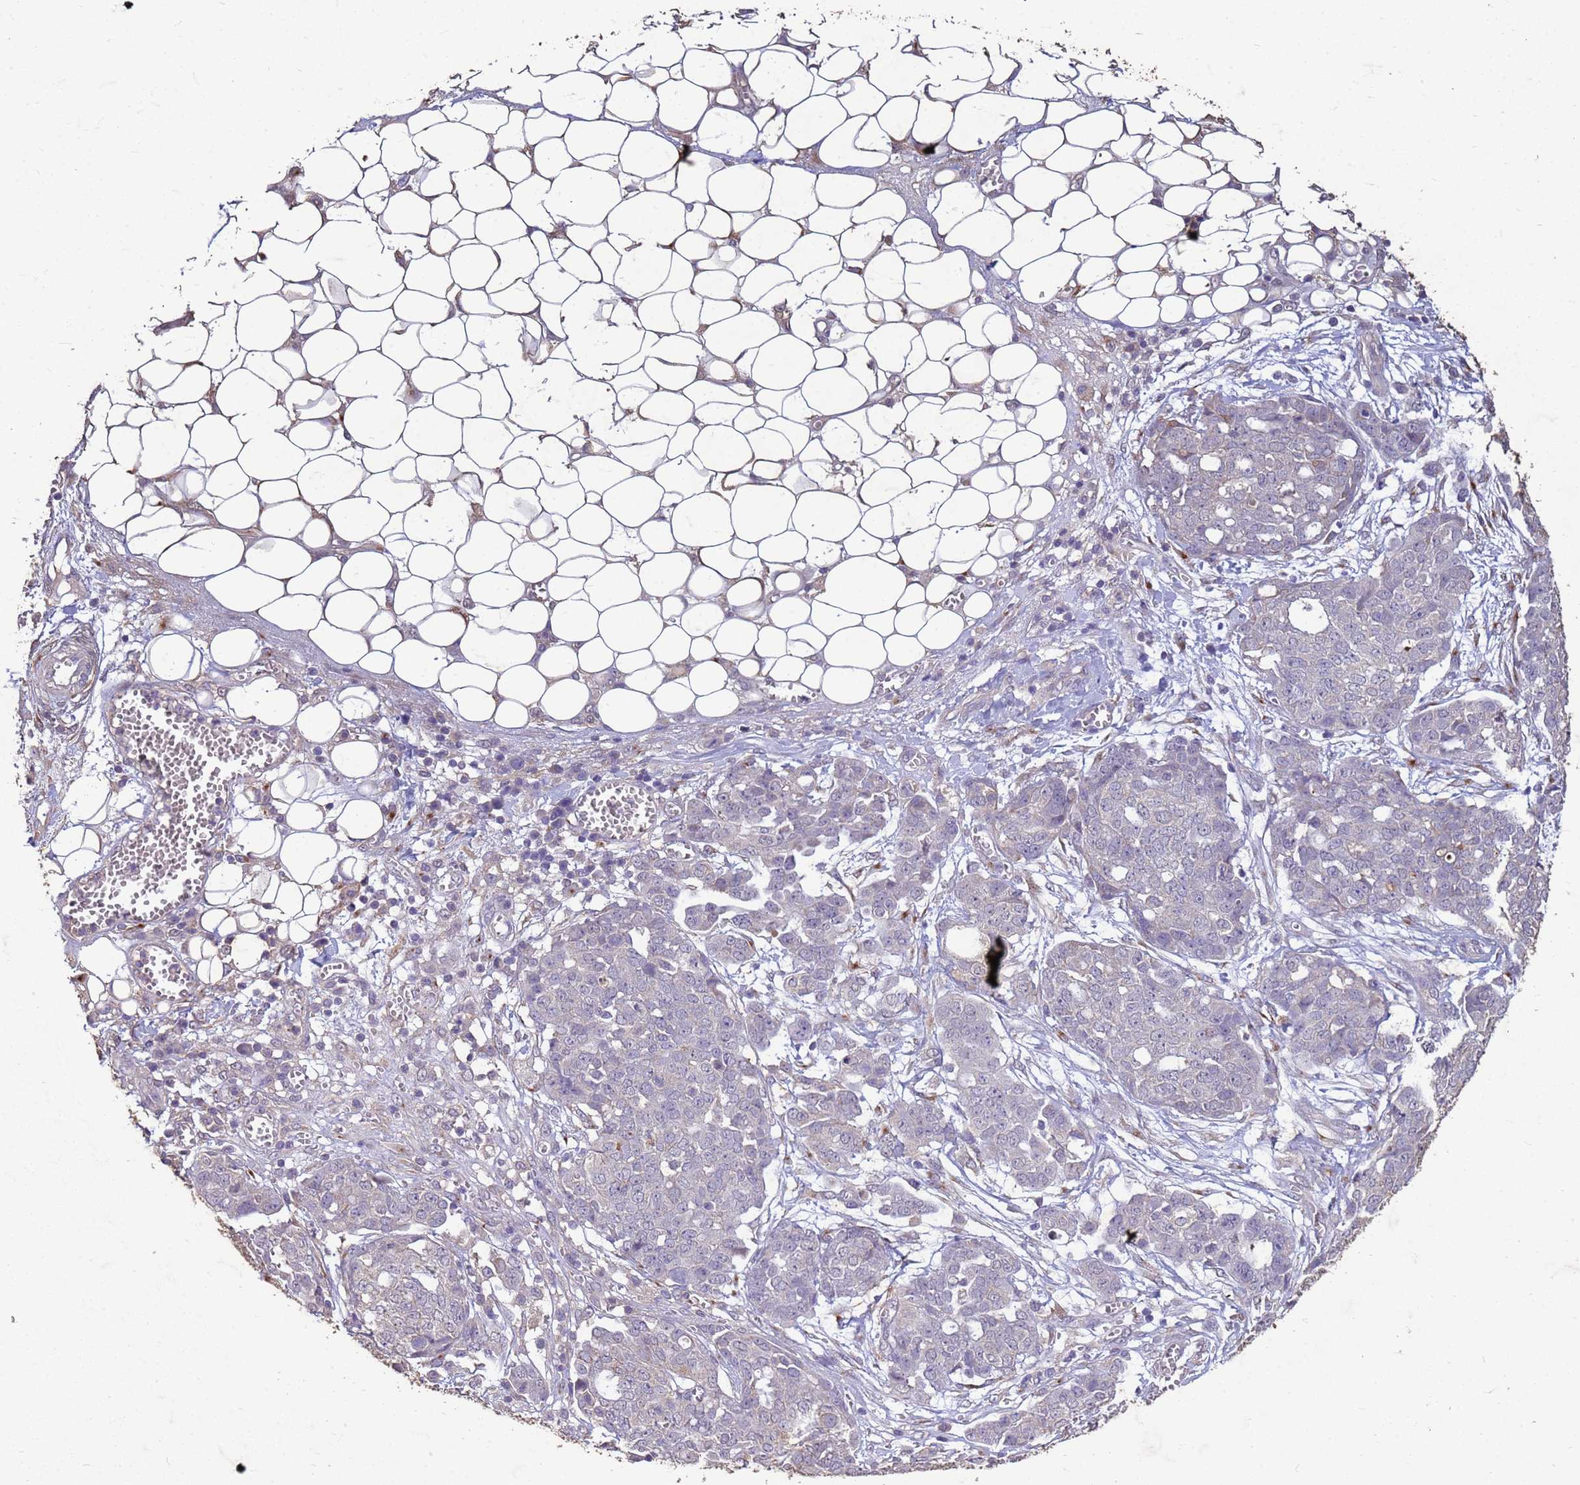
{"staining": {"intensity": "negative", "quantity": "none", "location": "none"}, "tissue": "ovarian cancer", "cell_type": "Tumor cells", "image_type": "cancer", "snomed": [{"axis": "morphology", "description": "Cystadenocarcinoma, serous, NOS"}, {"axis": "topography", "description": "Soft tissue"}, {"axis": "topography", "description": "Ovary"}], "caption": "Tumor cells are negative for protein expression in human ovarian cancer (serous cystadenocarcinoma). (DAB (3,3'-diaminobenzidine) immunohistochemistry (IHC), high magnification).", "gene": "SLC25A15", "patient": {"sex": "female", "age": 57}}